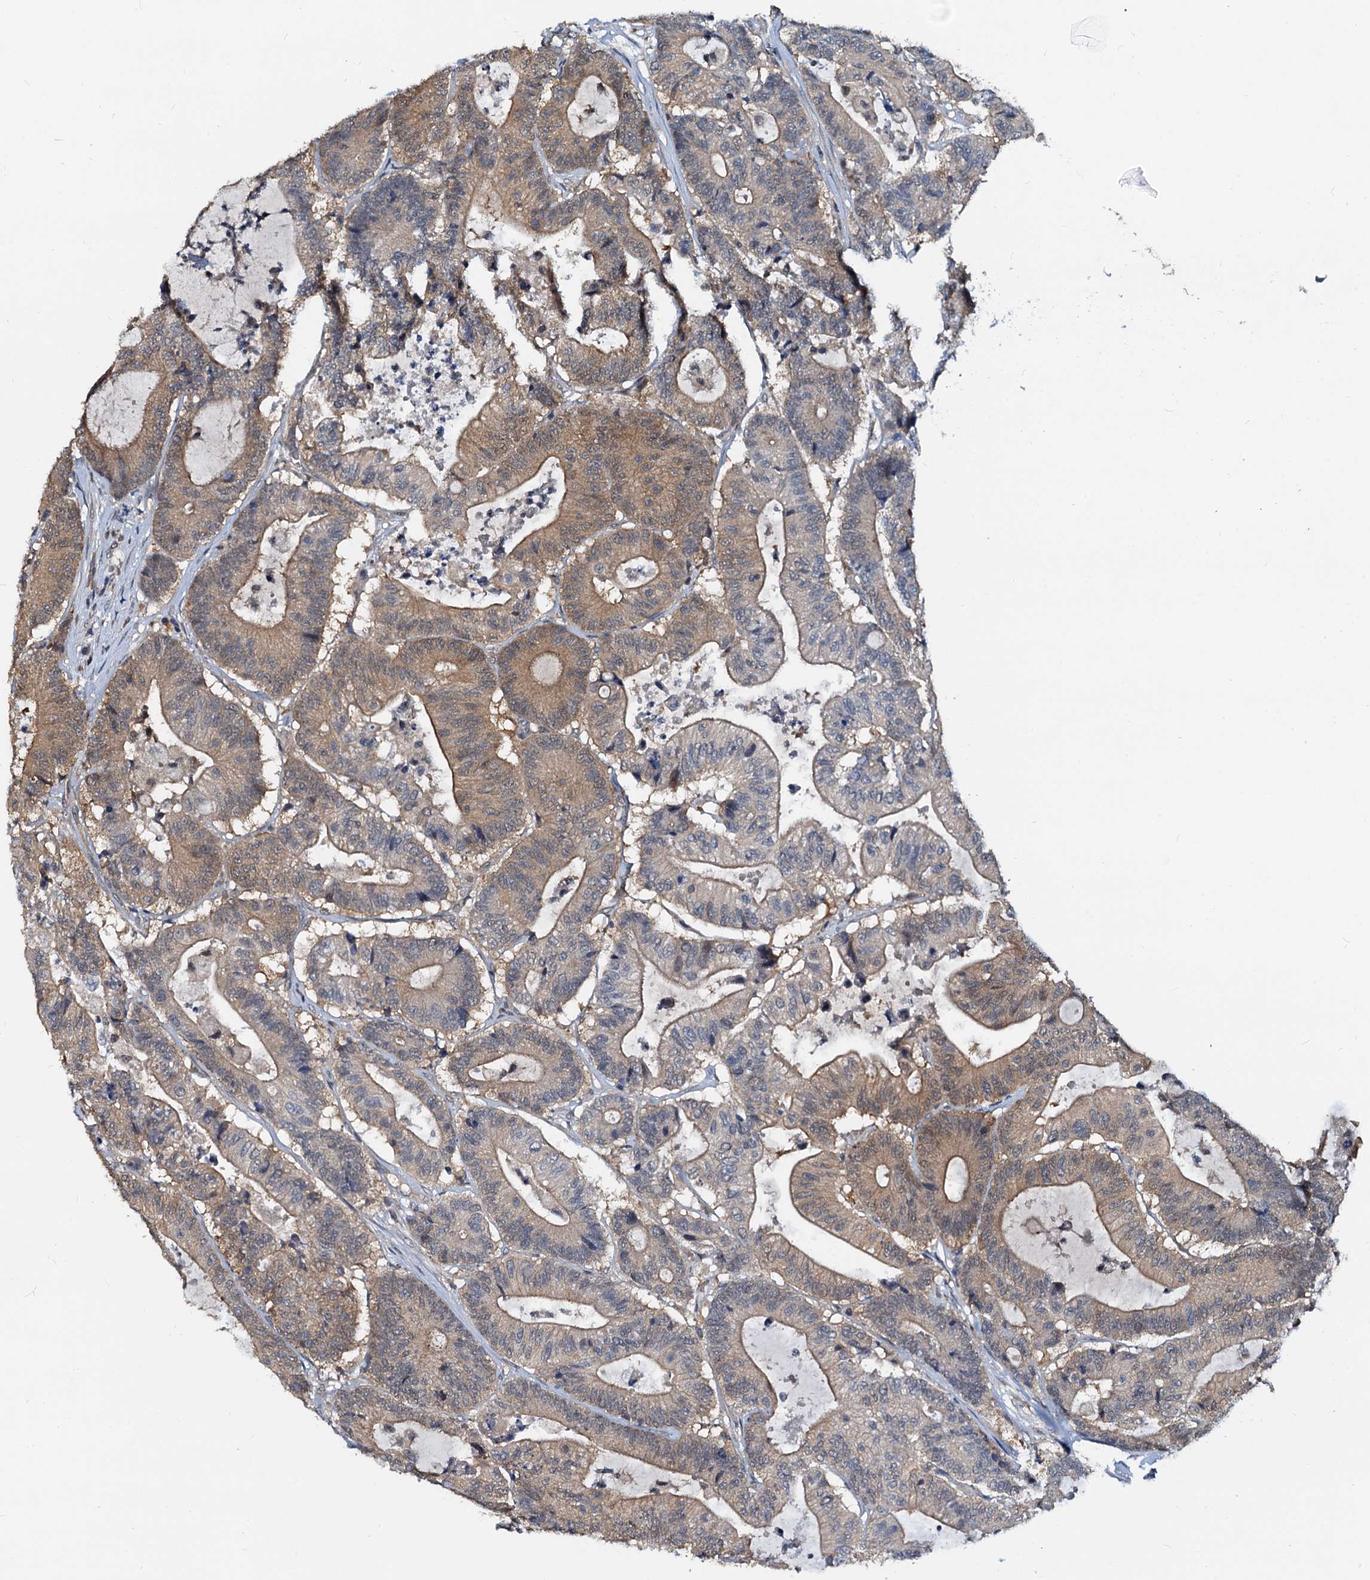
{"staining": {"intensity": "moderate", "quantity": "25%-75%", "location": "cytoplasmic/membranous"}, "tissue": "colorectal cancer", "cell_type": "Tumor cells", "image_type": "cancer", "snomed": [{"axis": "morphology", "description": "Adenocarcinoma, NOS"}, {"axis": "topography", "description": "Colon"}], "caption": "A medium amount of moderate cytoplasmic/membranous expression is present in about 25%-75% of tumor cells in colorectal cancer tissue.", "gene": "PTGES3", "patient": {"sex": "female", "age": 84}}